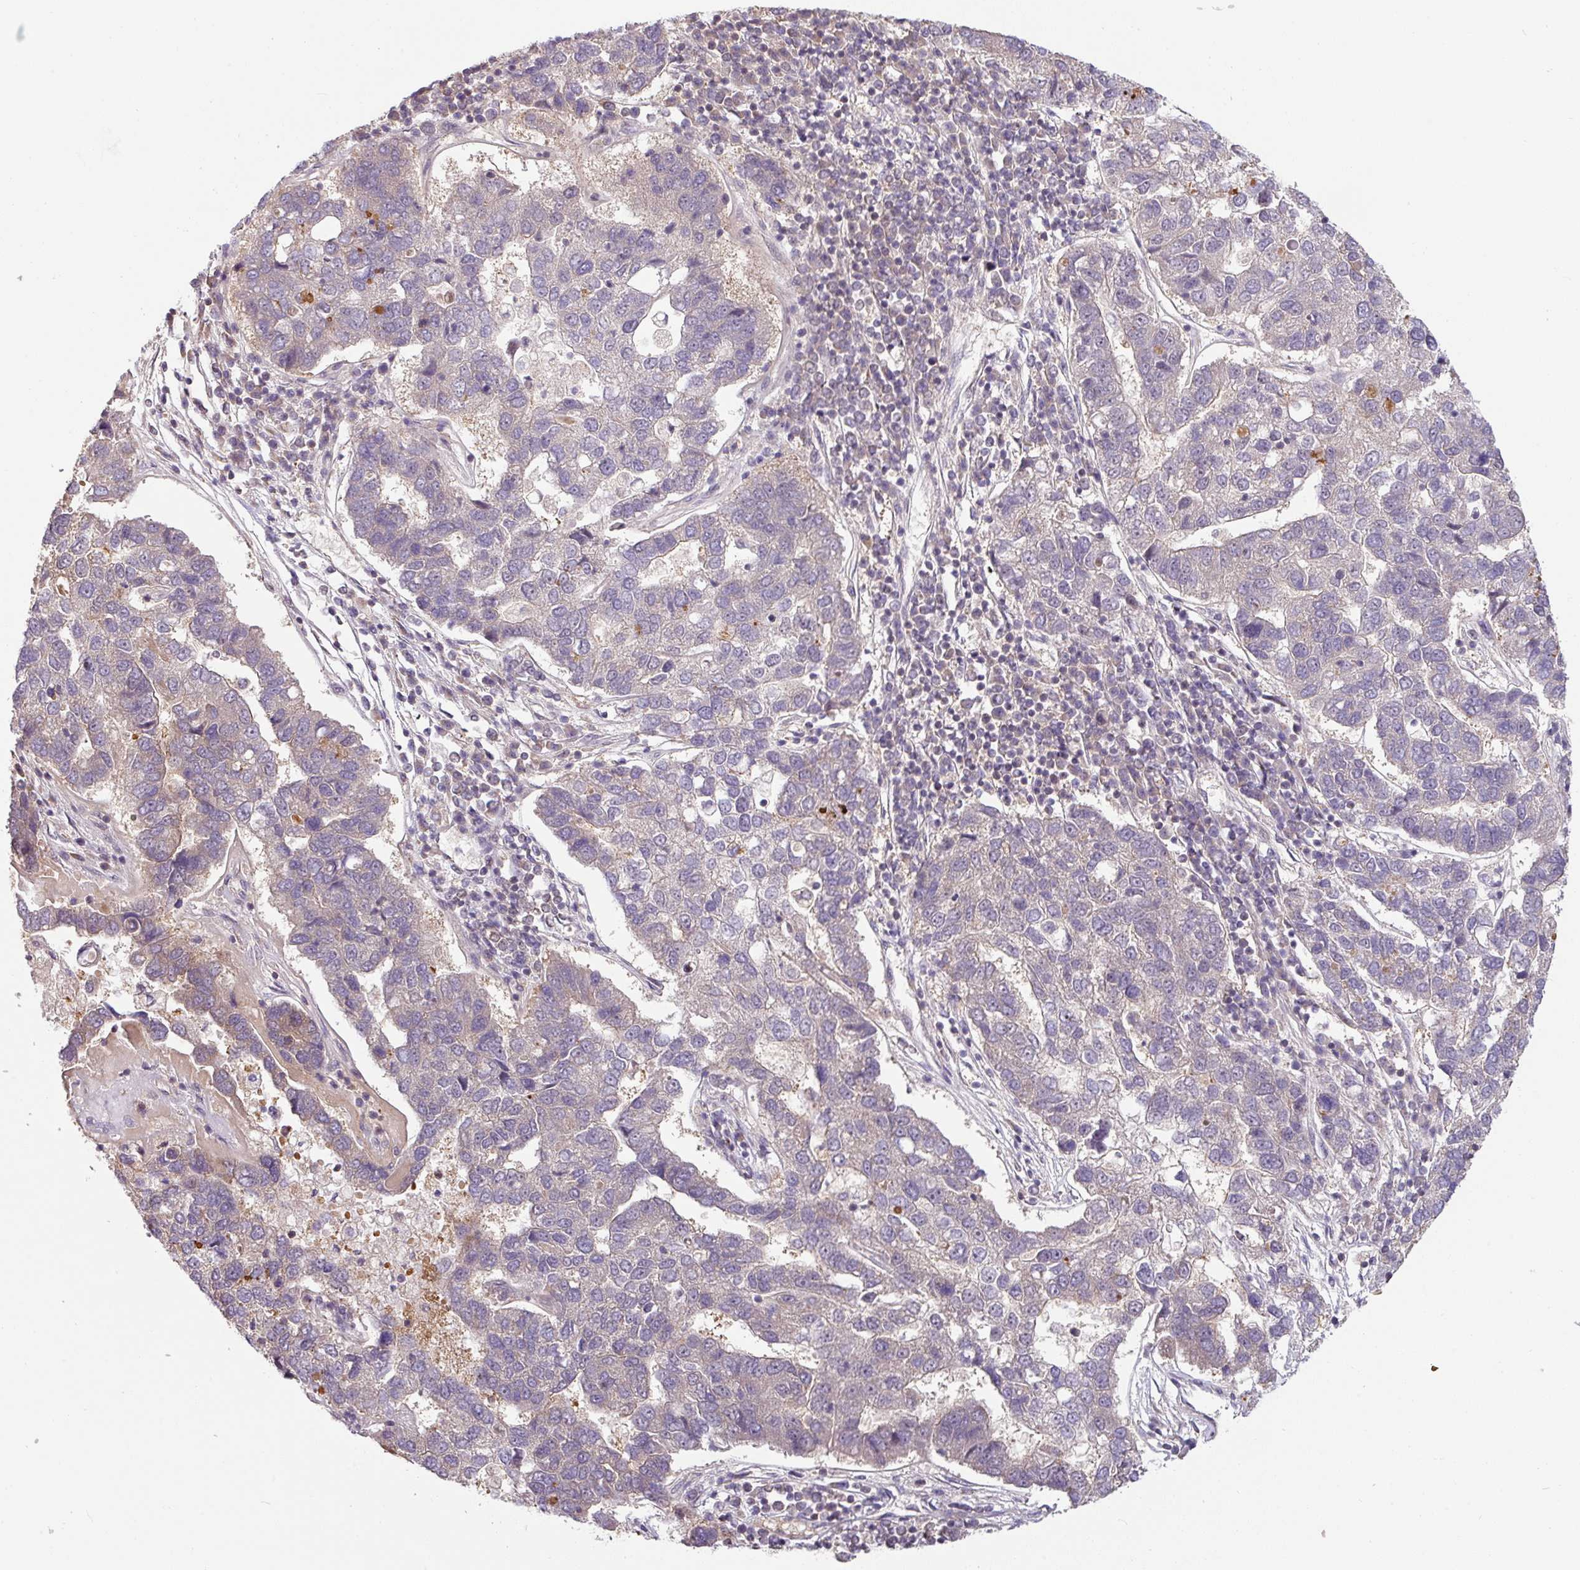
{"staining": {"intensity": "negative", "quantity": "none", "location": "none"}, "tissue": "pancreatic cancer", "cell_type": "Tumor cells", "image_type": "cancer", "snomed": [{"axis": "morphology", "description": "Adenocarcinoma, NOS"}, {"axis": "topography", "description": "Pancreas"}], "caption": "IHC of pancreatic adenocarcinoma demonstrates no staining in tumor cells.", "gene": "SHB", "patient": {"sex": "female", "age": 61}}